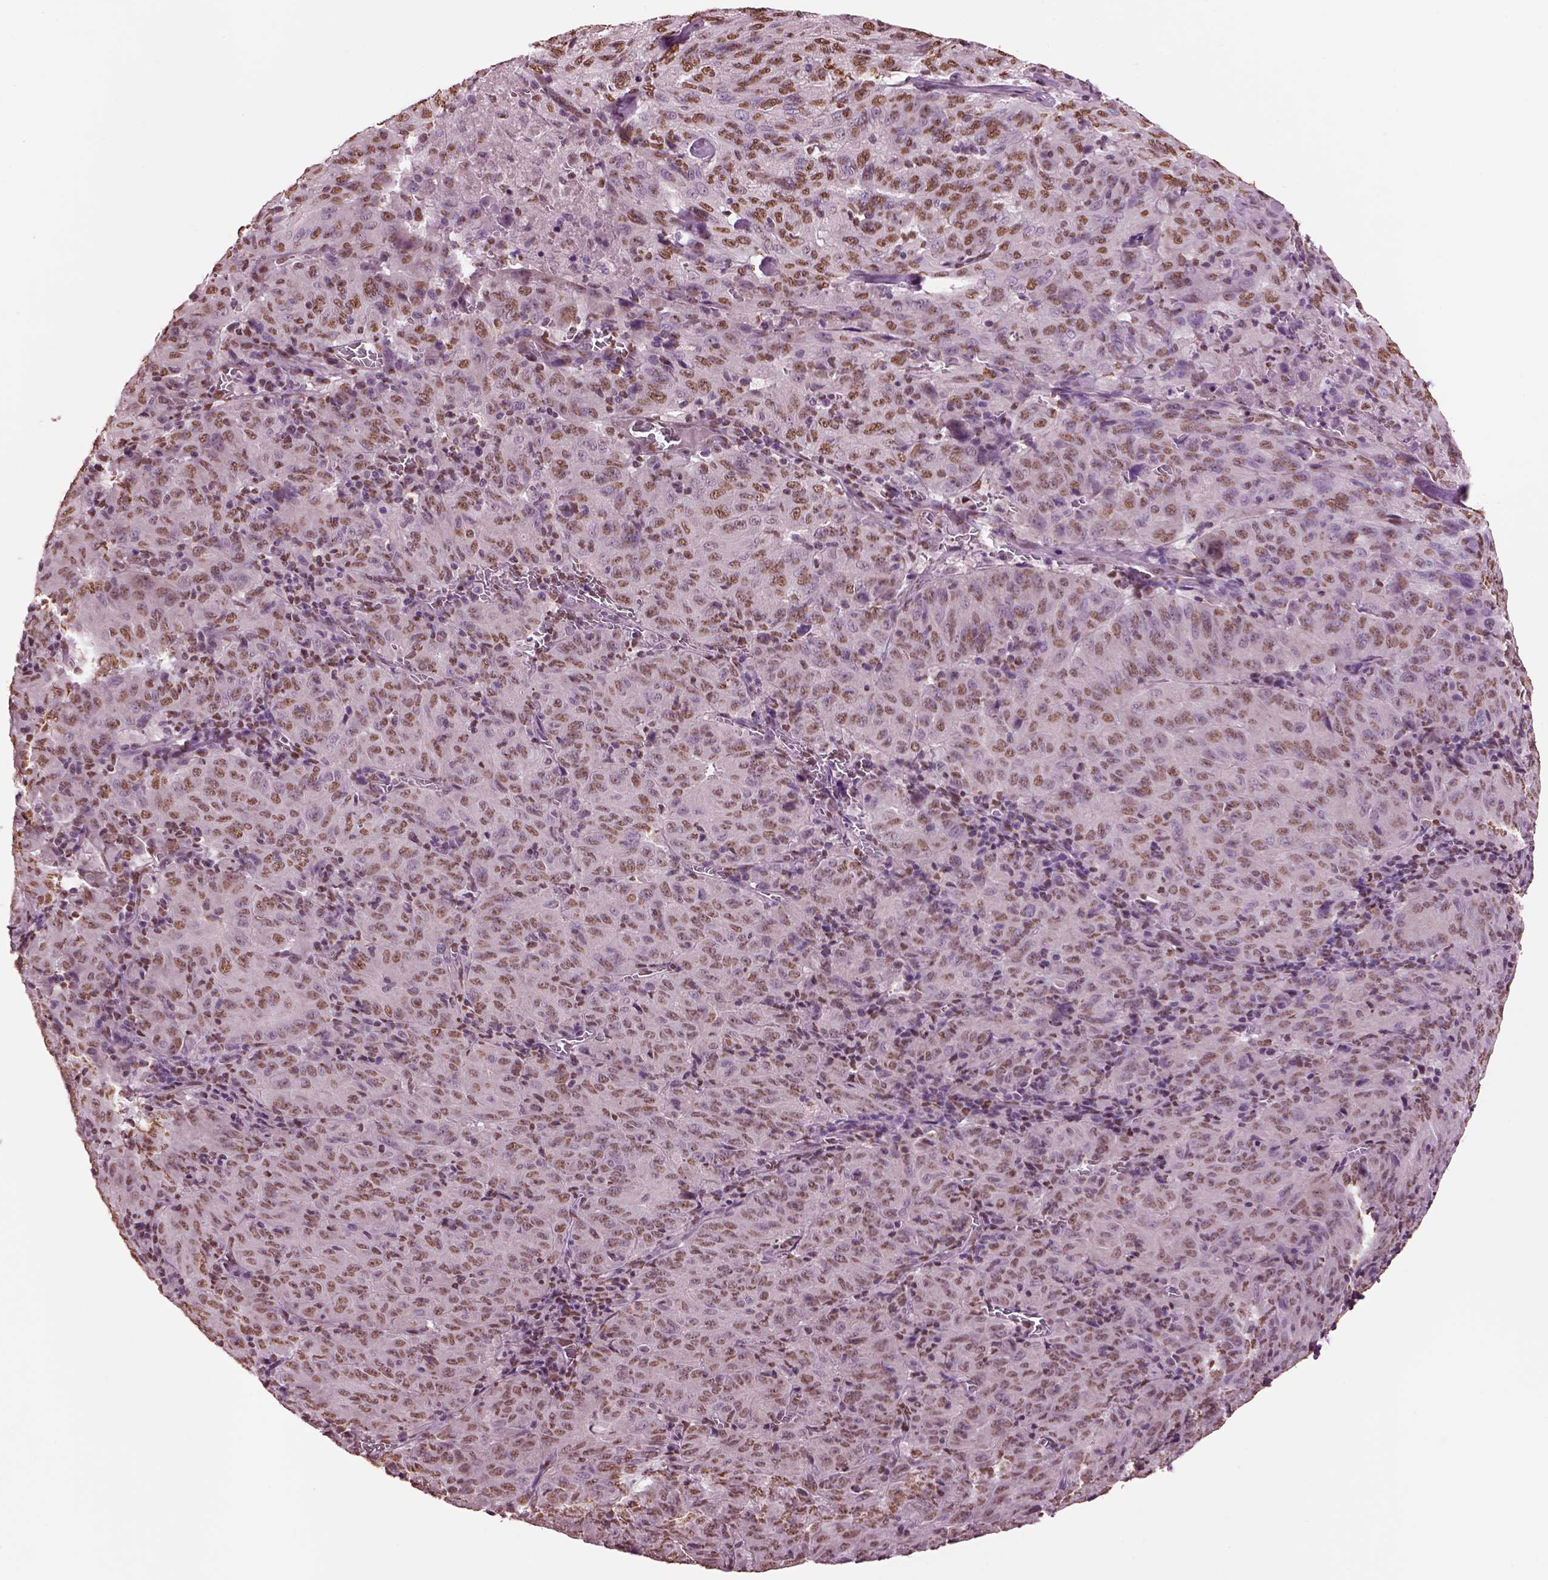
{"staining": {"intensity": "weak", "quantity": ">75%", "location": "nuclear"}, "tissue": "pancreatic cancer", "cell_type": "Tumor cells", "image_type": "cancer", "snomed": [{"axis": "morphology", "description": "Adenocarcinoma, NOS"}, {"axis": "topography", "description": "Pancreas"}], "caption": "Brown immunohistochemical staining in human adenocarcinoma (pancreatic) displays weak nuclear staining in approximately >75% of tumor cells.", "gene": "DDX3X", "patient": {"sex": "male", "age": 63}}